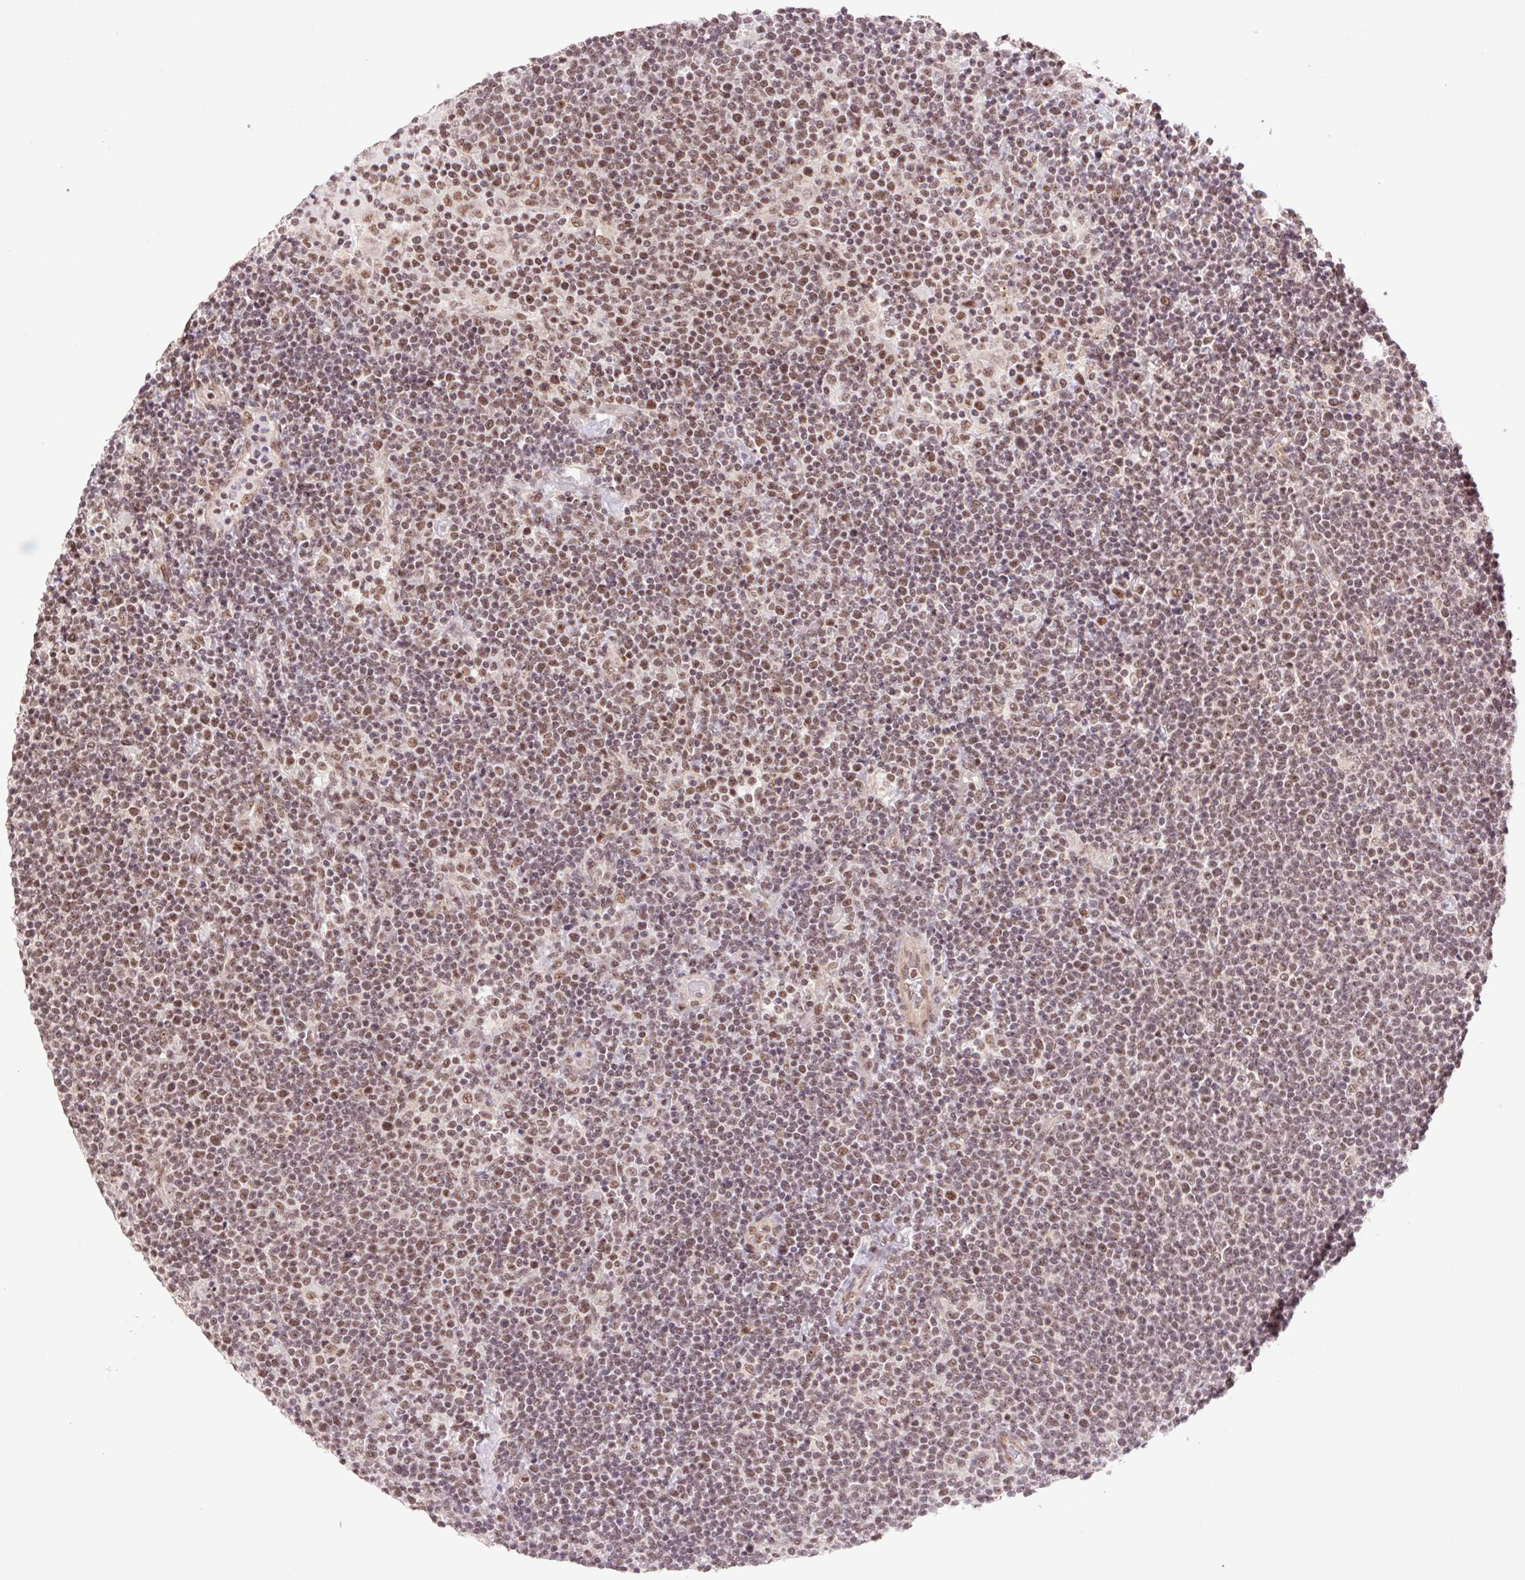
{"staining": {"intensity": "moderate", "quantity": ">75%", "location": "nuclear"}, "tissue": "lymphoma", "cell_type": "Tumor cells", "image_type": "cancer", "snomed": [{"axis": "morphology", "description": "Malignant lymphoma, non-Hodgkin's type, High grade"}, {"axis": "topography", "description": "Lymph node"}], "caption": "Moderate nuclear staining is seen in about >75% of tumor cells in lymphoma. (IHC, brightfield microscopy, high magnification).", "gene": "CWC25", "patient": {"sex": "male", "age": 61}}